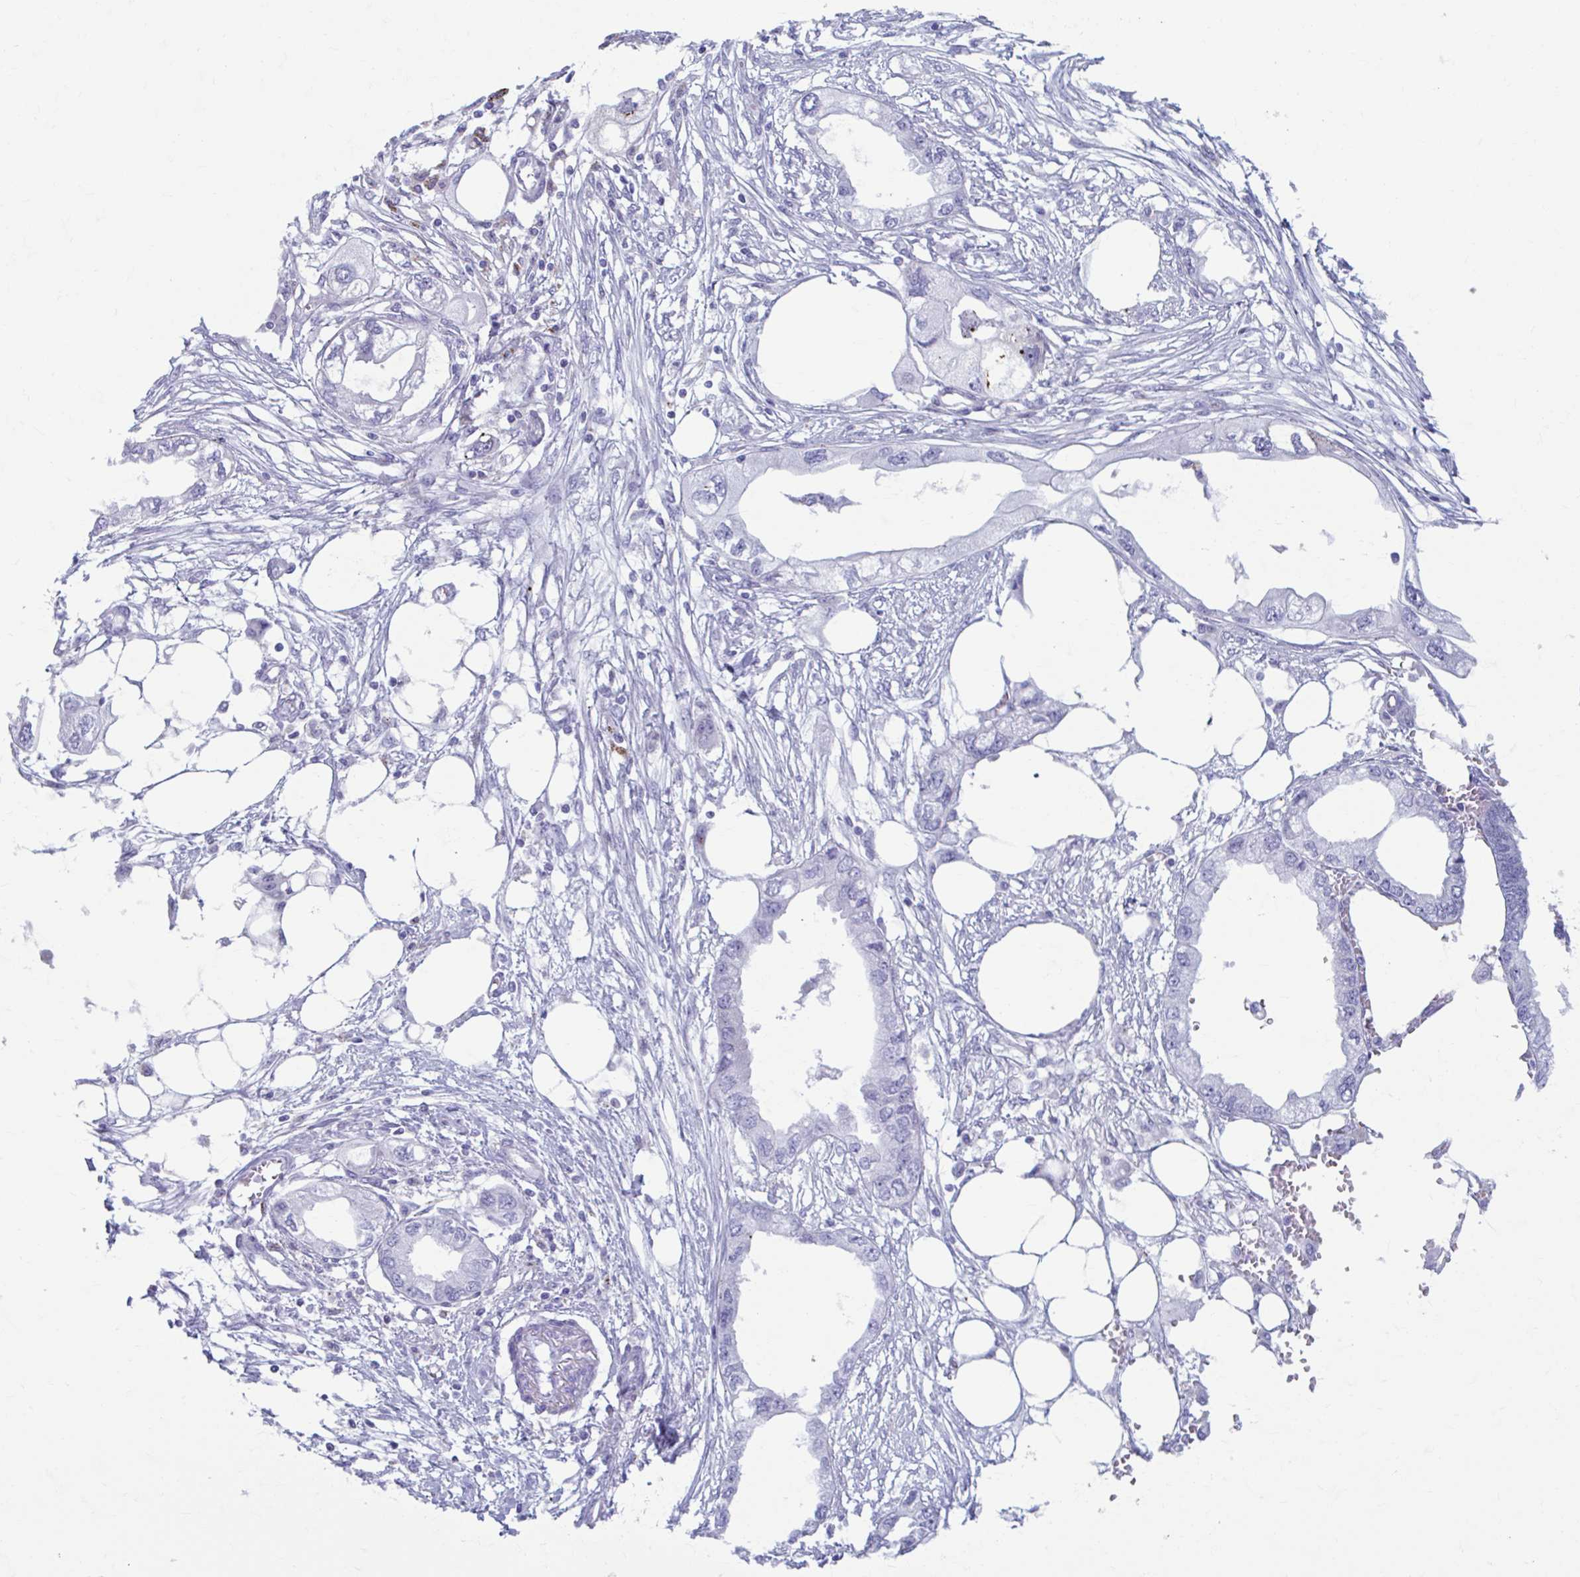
{"staining": {"intensity": "negative", "quantity": "none", "location": "none"}, "tissue": "endometrial cancer", "cell_type": "Tumor cells", "image_type": "cancer", "snomed": [{"axis": "morphology", "description": "Adenocarcinoma, NOS"}, {"axis": "morphology", "description": "Adenocarcinoma, metastatic, NOS"}, {"axis": "topography", "description": "Adipose tissue"}, {"axis": "topography", "description": "Endometrium"}], "caption": "The immunohistochemistry (IHC) micrograph has no significant expression in tumor cells of metastatic adenocarcinoma (endometrial) tissue.", "gene": "C12orf71", "patient": {"sex": "female", "age": 67}}